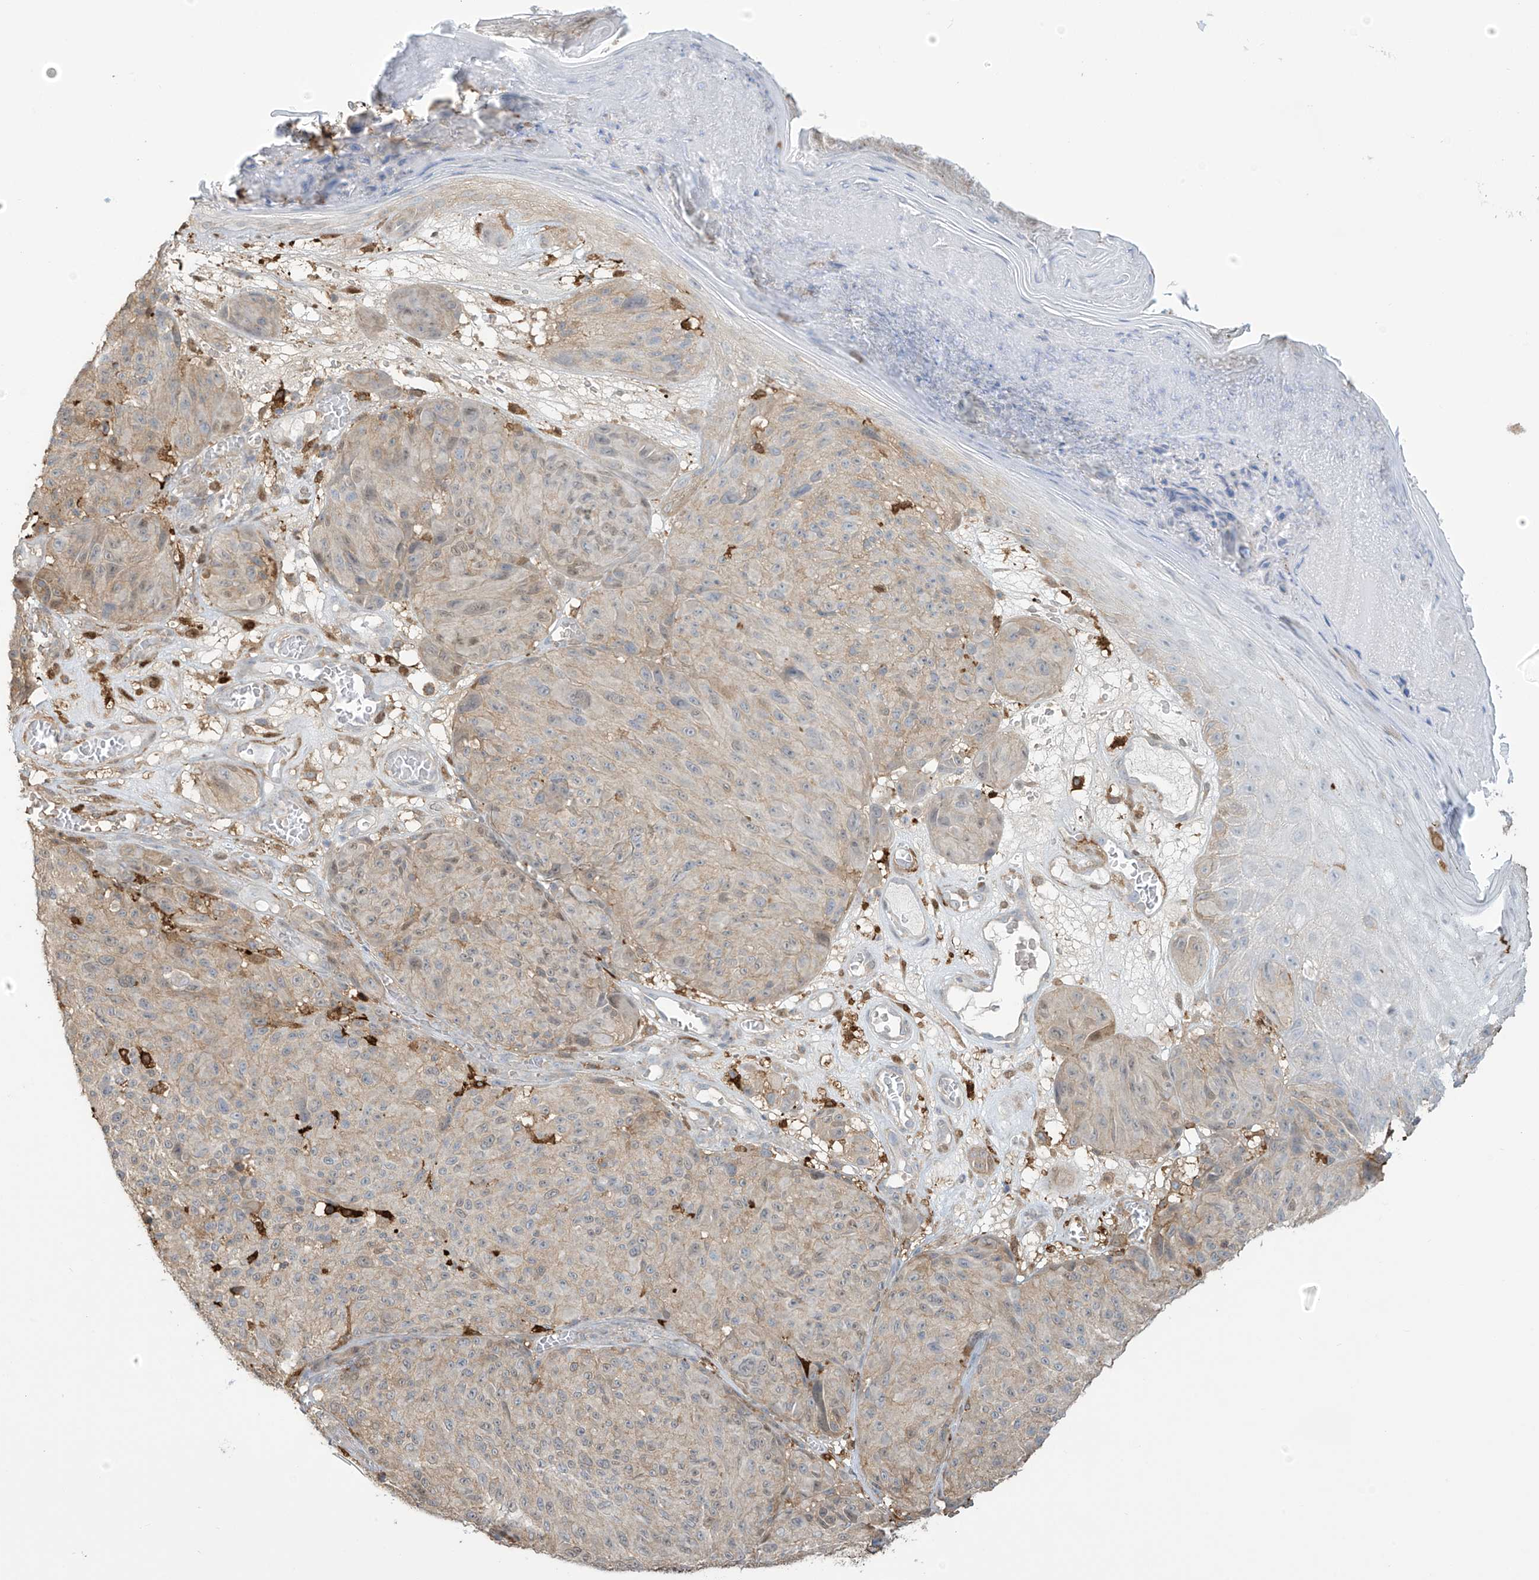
{"staining": {"intensity": "weak", "quantity": "<25%", "location": "cytoplasmic/membranous"}, "tissue": "melanoma", "cell_type": "Tumor cells", "image_type": "cancer", "snomed": [{"axis": "morphology", "description": "Malignant melanoma, NOS"}, {"axis": "topography", "description": "Skin"}], "caption": "The micrograph shows no staining of tumor cells in melanoma.", "gene": "TAGAP", "patient": {"sex": "male", "age": 83}}